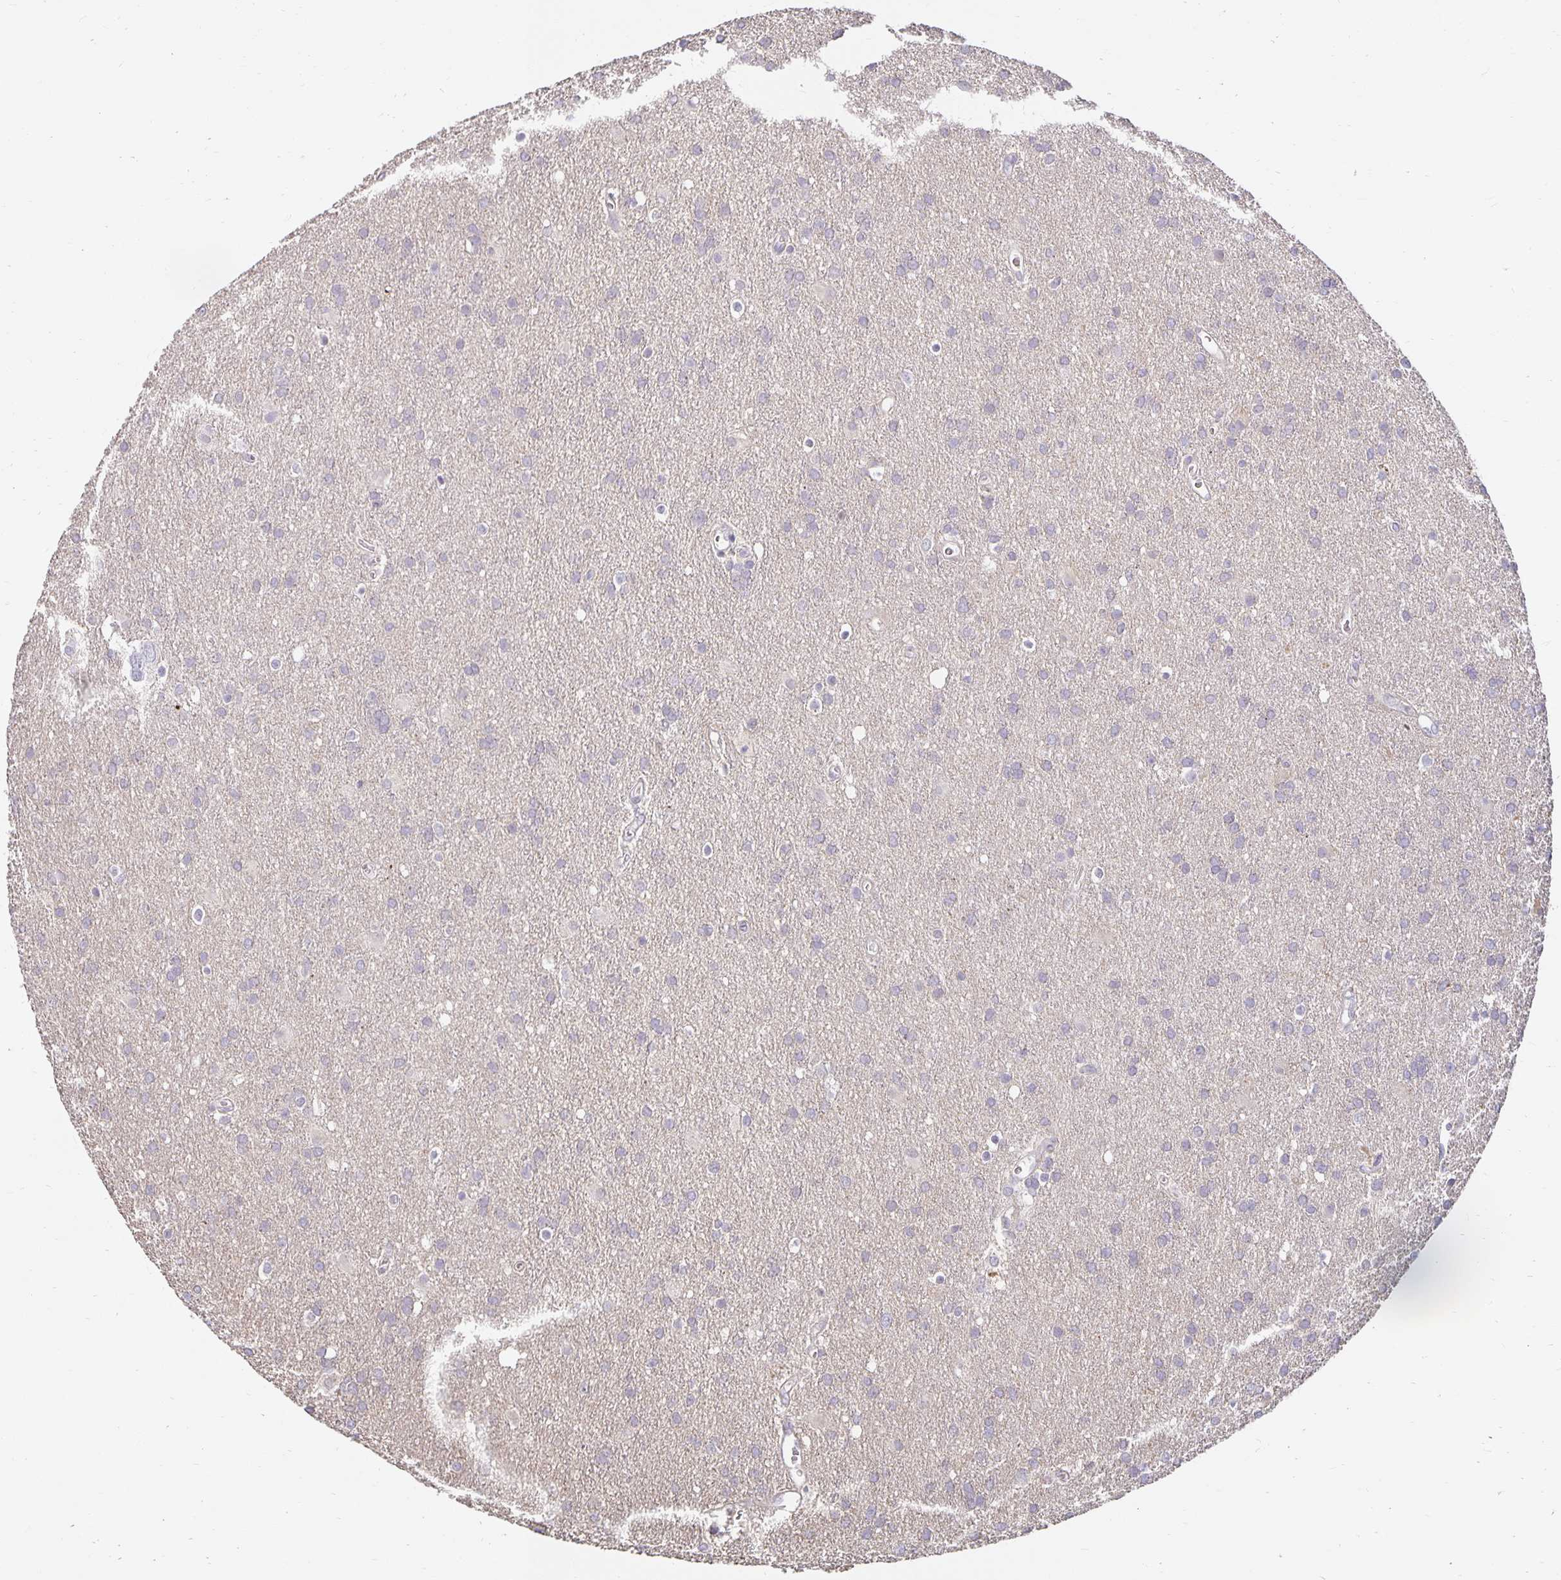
{"staining": {"intensity": "negative", "quantity": "none", "location": "none"}, "tissue": "glioma", "cell_type": "Tumor cells", "image_type": "cancer", "snomed": [{"axis": "morphology", "description": "Glioma, malignant, Low grade"}, {"axis": "topography", "description": "Brain"}], "caption": "This is an IHC histopathology image of malignant glioma (low-grade). There is no staining in tumor cells.", "gene": "CST6", "patient": {"sex": "male", "age": 66}}